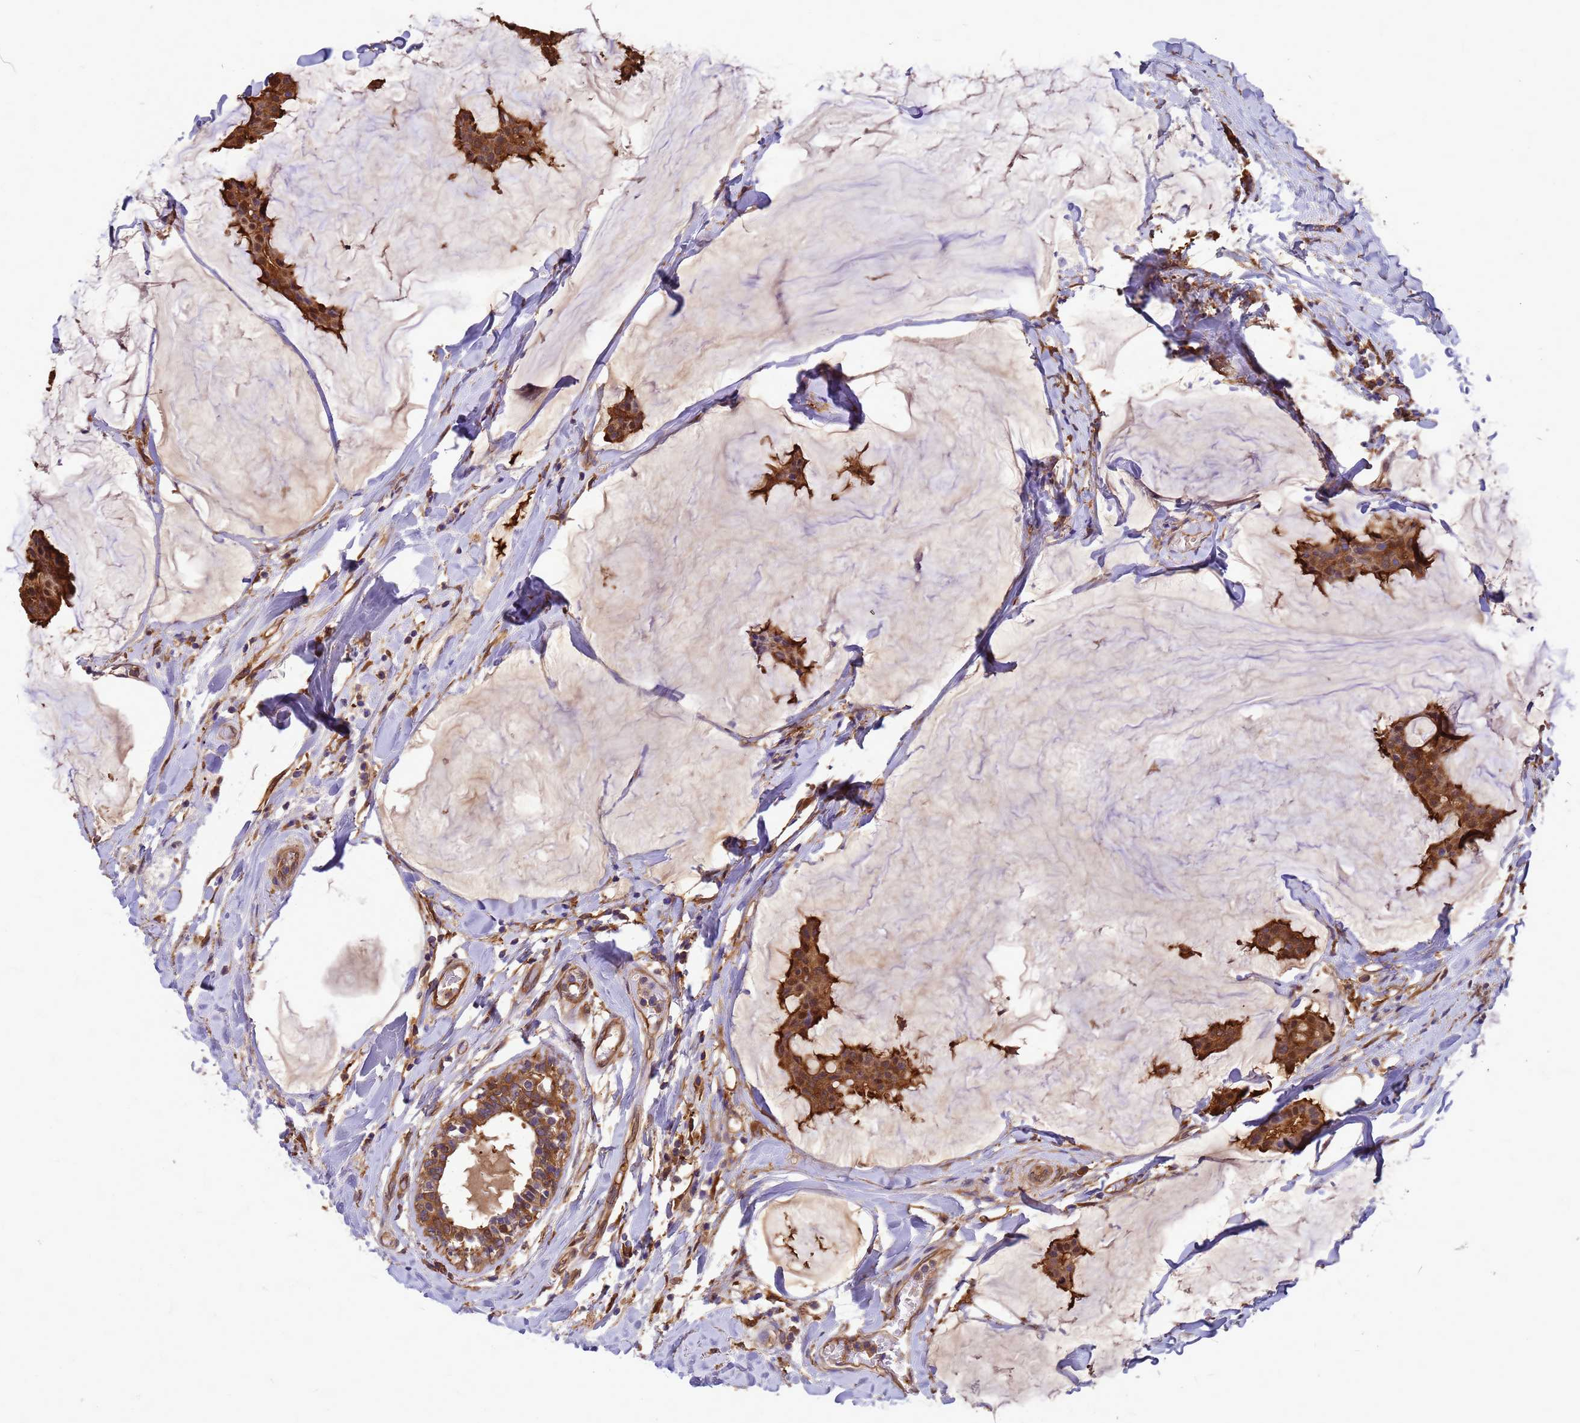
{"staining": {"intensity": "moderate", "quantity": ">75%", "location": "cytoplasmic/membranous,nuclear"}, "tissue": "breast cancer", "cell_type": "Tumor cells", "image_type": "cancer", "snomed": [{"axis": "morphology", "description": "Duct carcinoma"}, {"axis": "topography", "description": "Breast"}], "caption": "The image displays immunohistochemical staining of breast cancer. There is moderate cytoplasmic/membranous and nuclear positivity is seen in about >75% of tumor cells.", "gene": "GID4", "patient": {"sex": "female", "age": 93}}